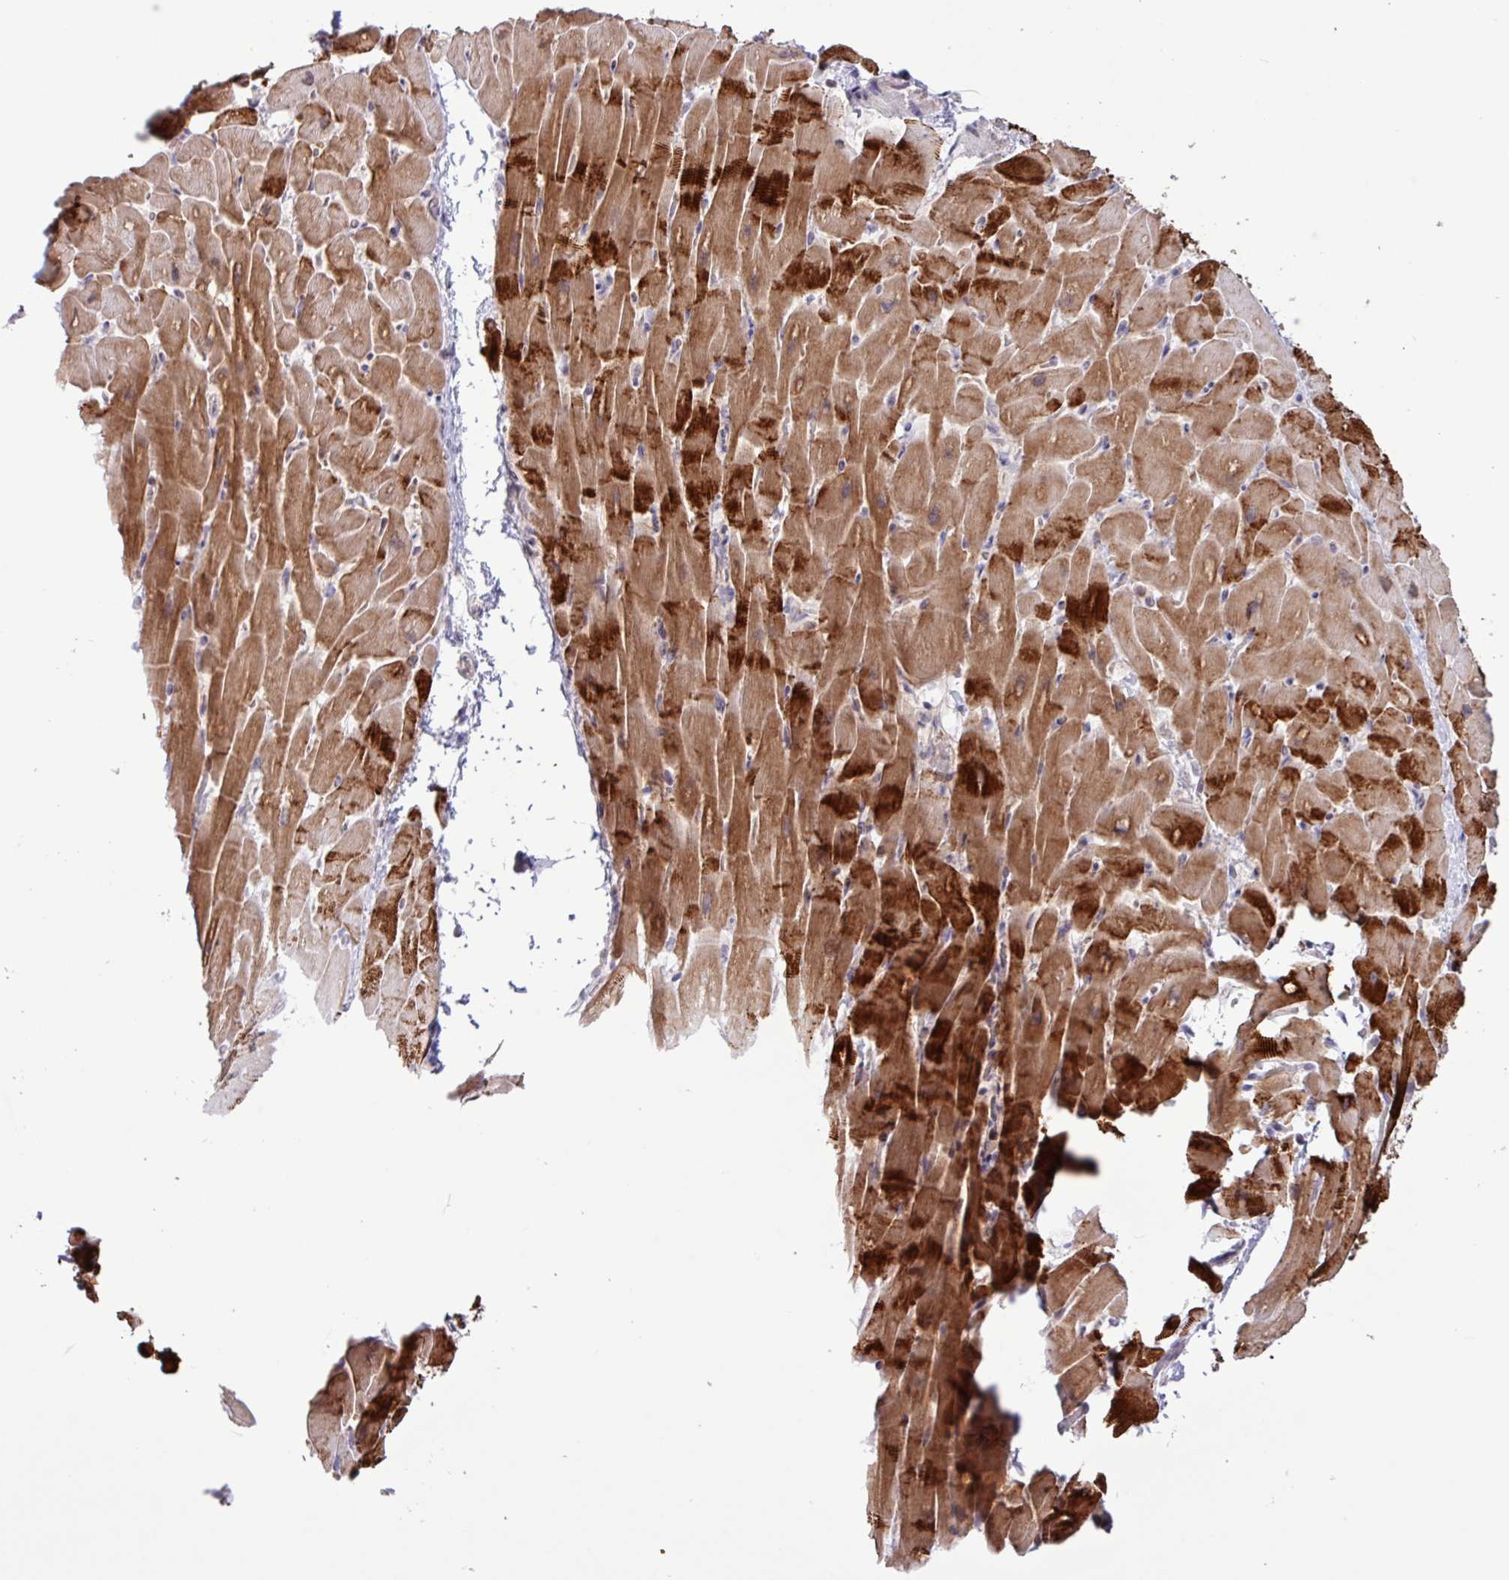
{"staining": {"intensity": "strong", "quantity": ">75%", "location": "cytoplasmic/membranous"}, "tissue": "heart muscle", "cell_type": "Cardiomyocytes", "image_type": "normal", "snomed": [{"axis": "morphology", "description": "Normal tissue, NOS"}, {"axis": "topography", "description": "Heart"}], "caption": "Immunohistochemistry (IHC) staining of benign heart muscle, which exhibits high levels of strong cytoplasmic/membranous positivity in about >75% of cardiomyocytes indicating strong cytoplasmic/membranous protein staining. The staining was performed using DAB (3,3'-diaminobenzidine) (brown) for protein detection and nuclei were counterstained in hematoxylin (blue).", "gene": "RTL3", "patient": {"sex": "male", "age": 37}}